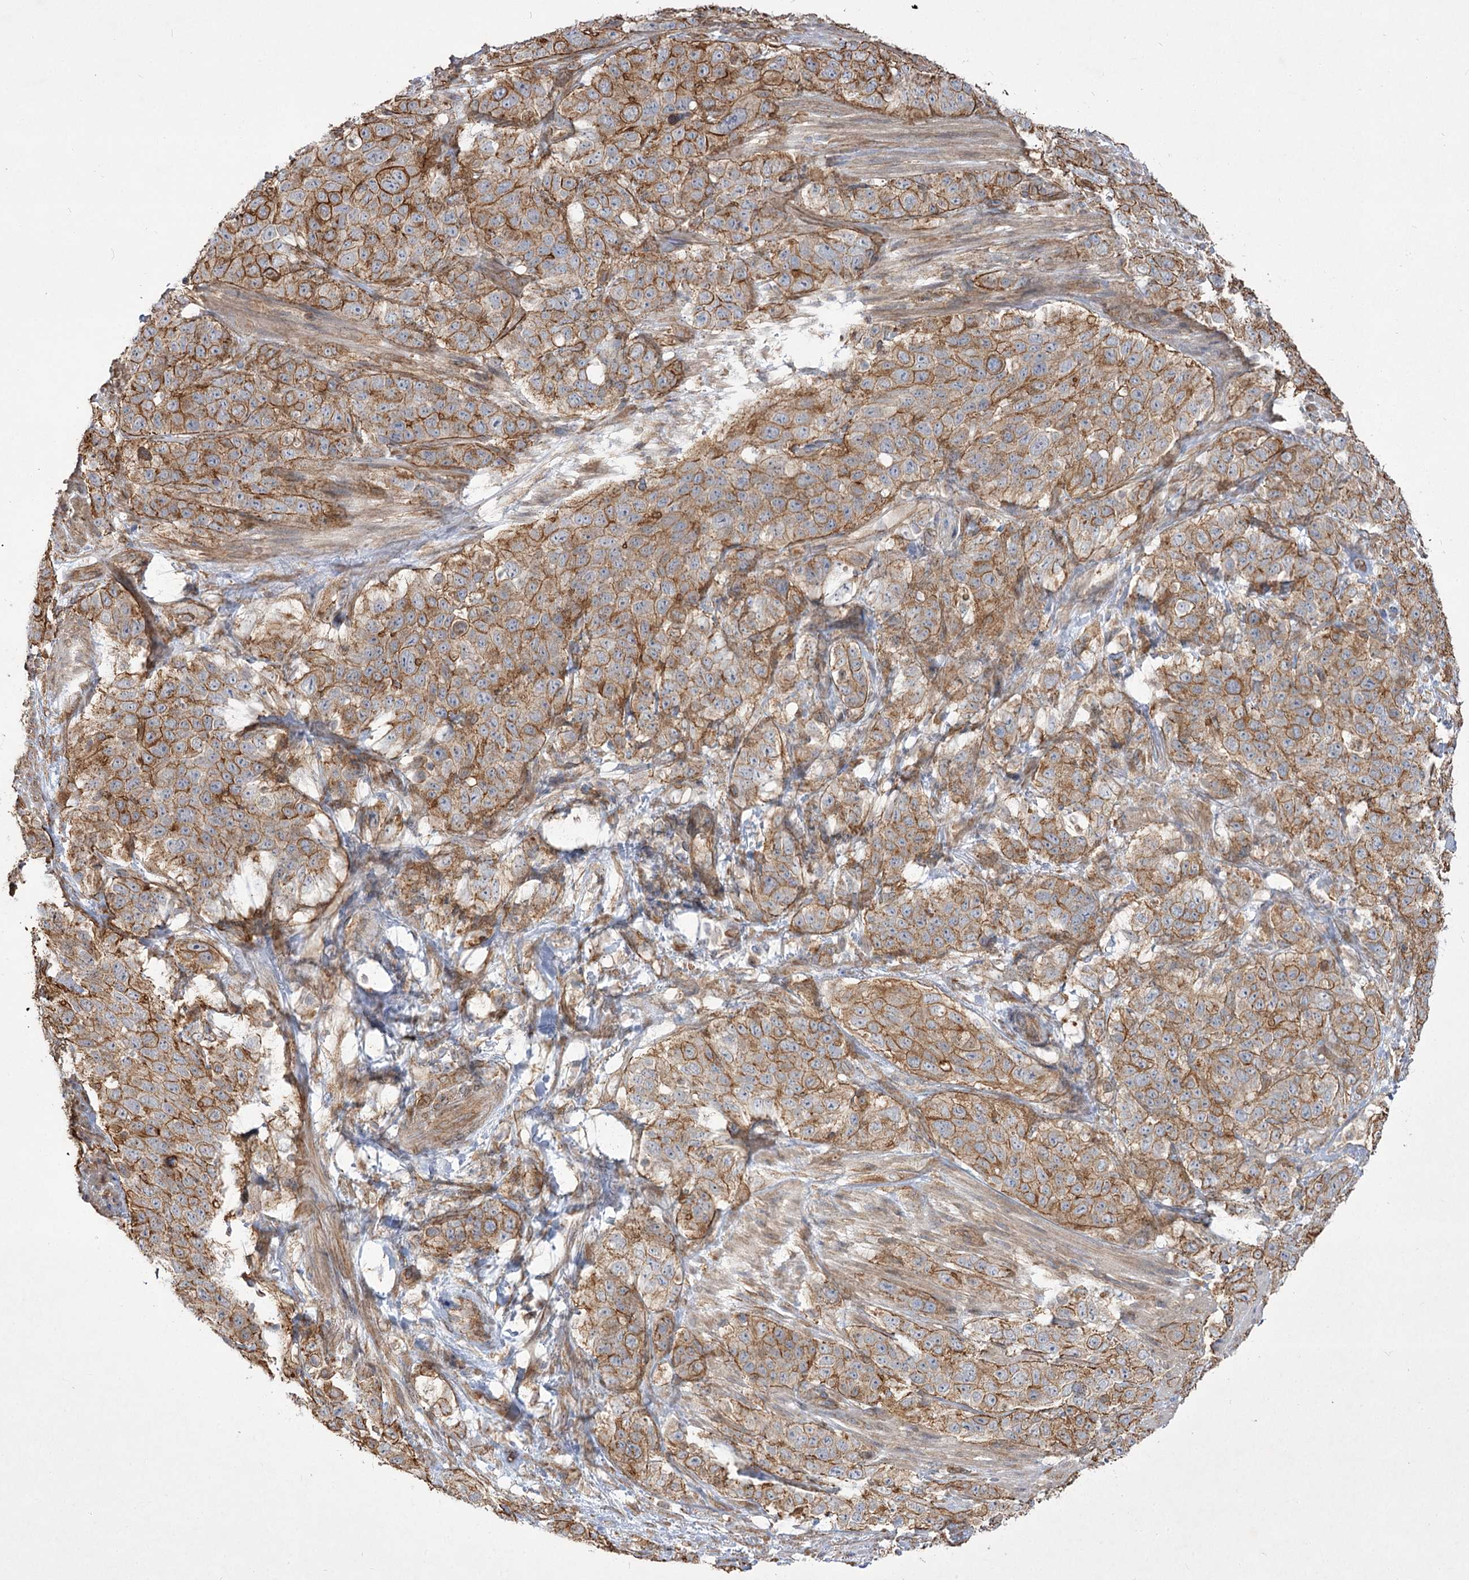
{"staining": {"intensity": "moderate", "quantity": ">75%", "location": "cytoplasmic/membranous"}, "tissue": "stomach cancer", "cell_type": "Tumor cells", "image_type": "cancer", "snomed": [{"axis": "morphology", "description": "Adenocarcinoma, NOS"}, {"axis": "topography", "description": "Stomach"}], "caption": "Adenocarcinoma (stomach) stained with a brown dye exhibits moderate cytoplasmic/membranous positive expression in about >75% of tumor cells.", "gene": "SH3BP5L", "patient": {"sex": "male", "age": 48}}